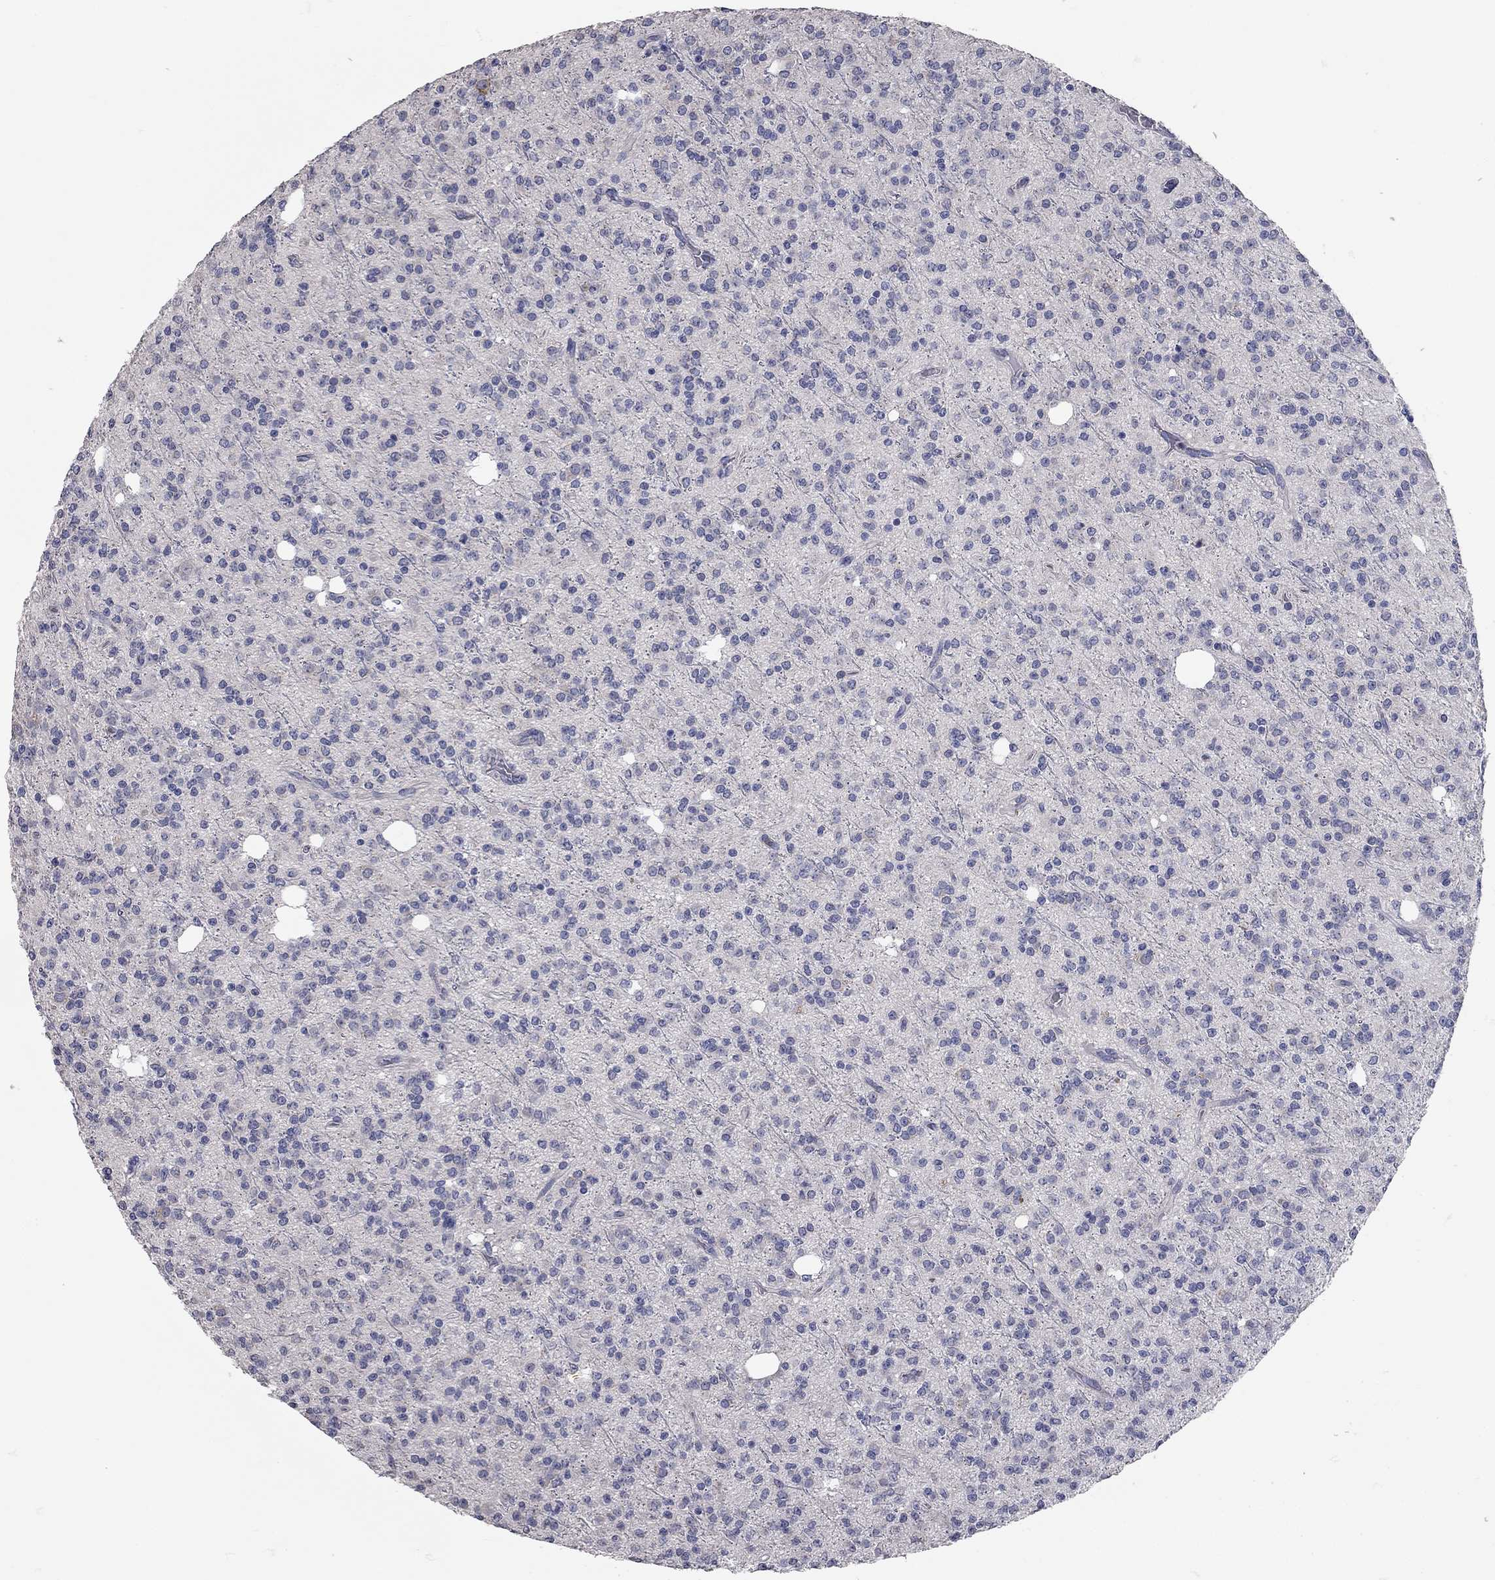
{"staining": {"intensity": "negative", "quantity": "none", "location": "none"}, "tissue": "glioma", "cell_type": "Tumor cells", "image_type": "cancer", "snomed": [{"axis": "morphology", "description": "Glioma, malignant, Low grade"}, {"axis": "topography", "description": "Brain"}], "caption": "Immunohistochemistry (IHC) histopathology image of human glioma stained for a protein (brown), which displays no positivity in tumor cells.", "gene": "XAGE2", "patient": {"sex": "male", "age": 27}}